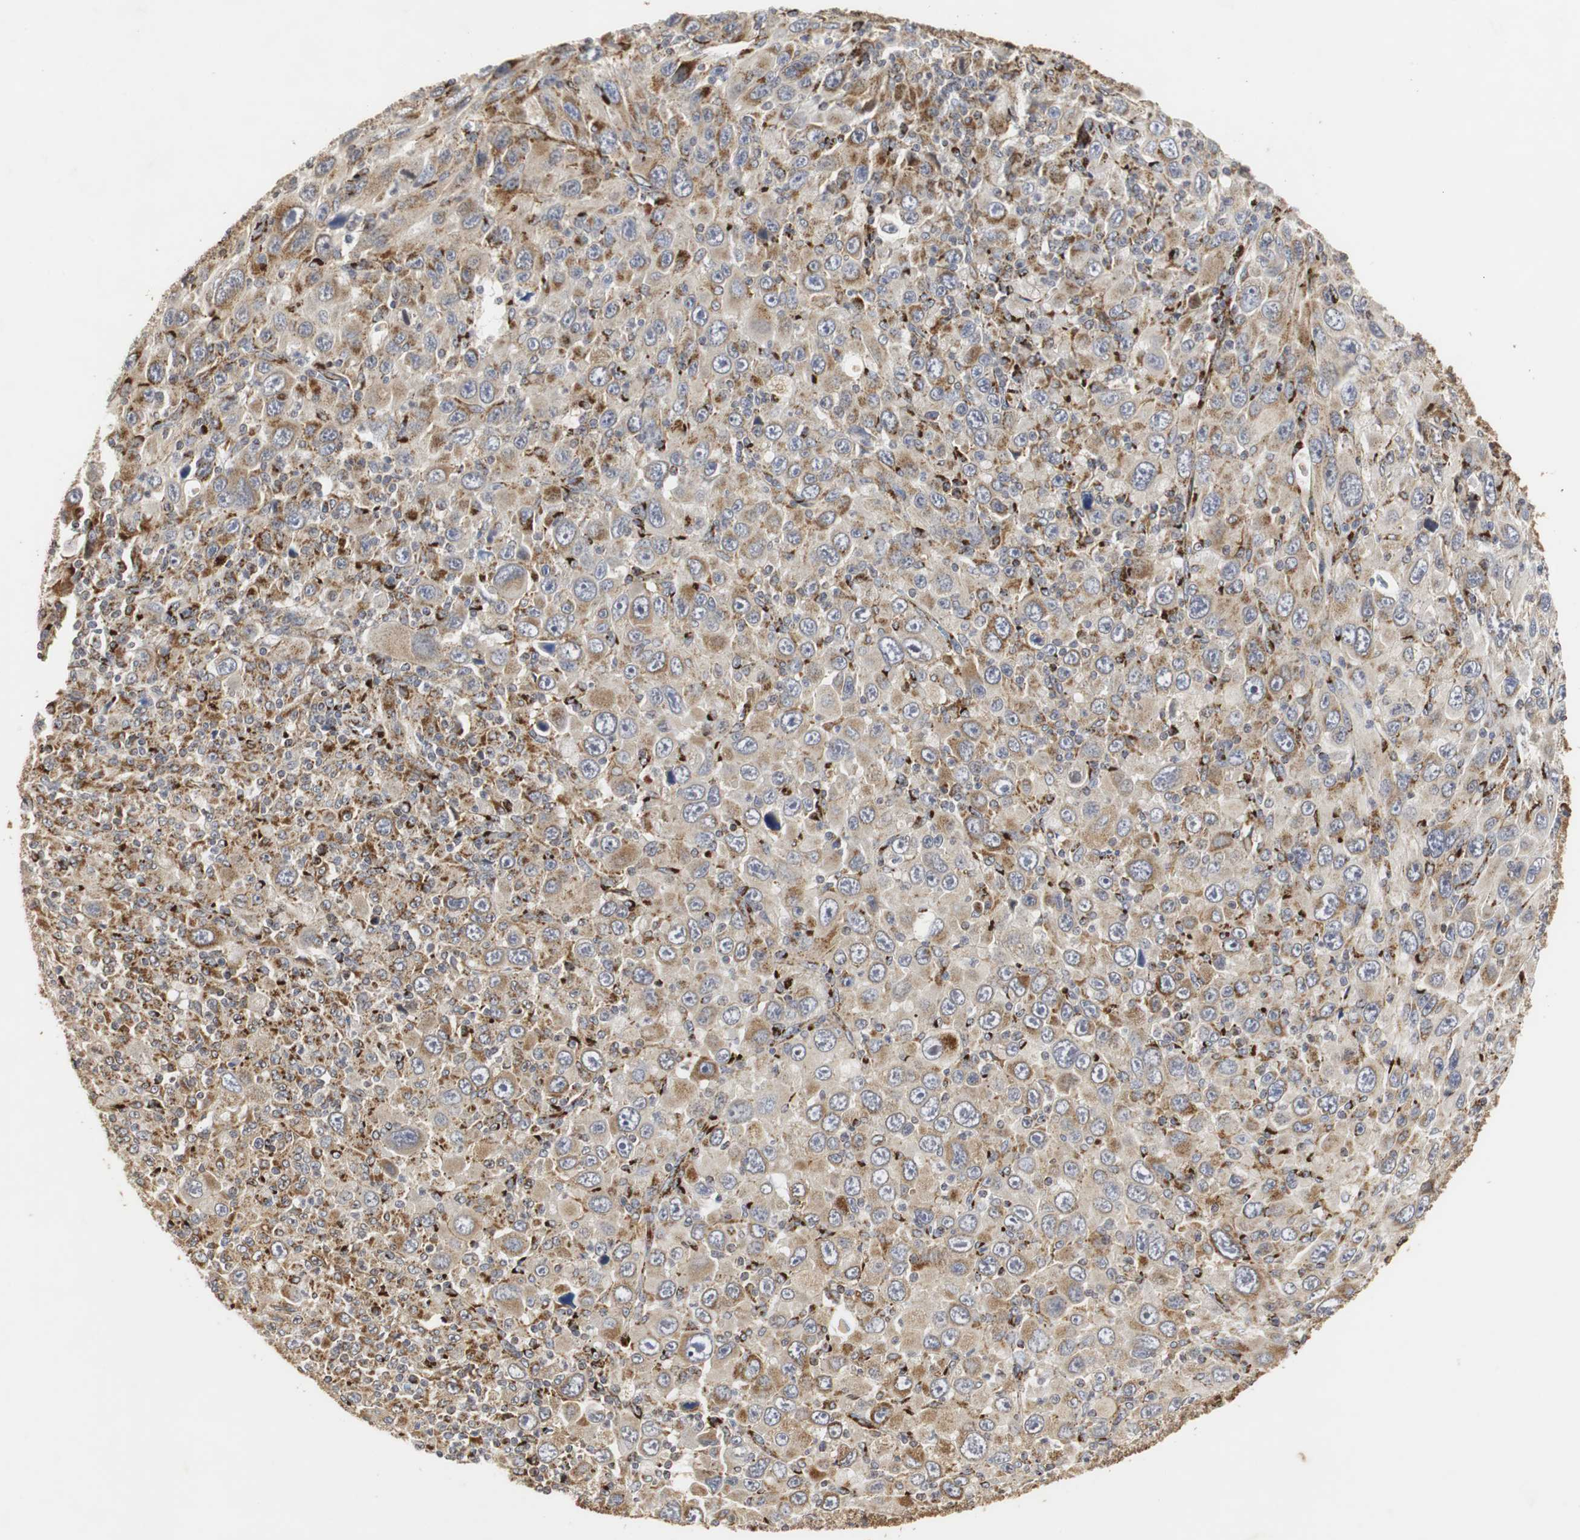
{"staining": {"intensity": "moderate", "quantity": ">75%", "location": "cytoplasmic/membranous"}, "tissue": "melanoma", "cell_type": "Tumor cells", "image_type": "cancer", "snomed": [{"axis": "morphology", "description": "Malignant melanoma, Metastatic site"}, {"axis": "topography", "description": "Skin"}], "caption": "Human malignant melanoma (metastatic site) stained with a brown dye demonstrates moderate cytoplasmic/membranous positive expression in about >75% of tumor cells.", "gene": "HSD17B10", "patient": {"sex": "female", "age": 56}}